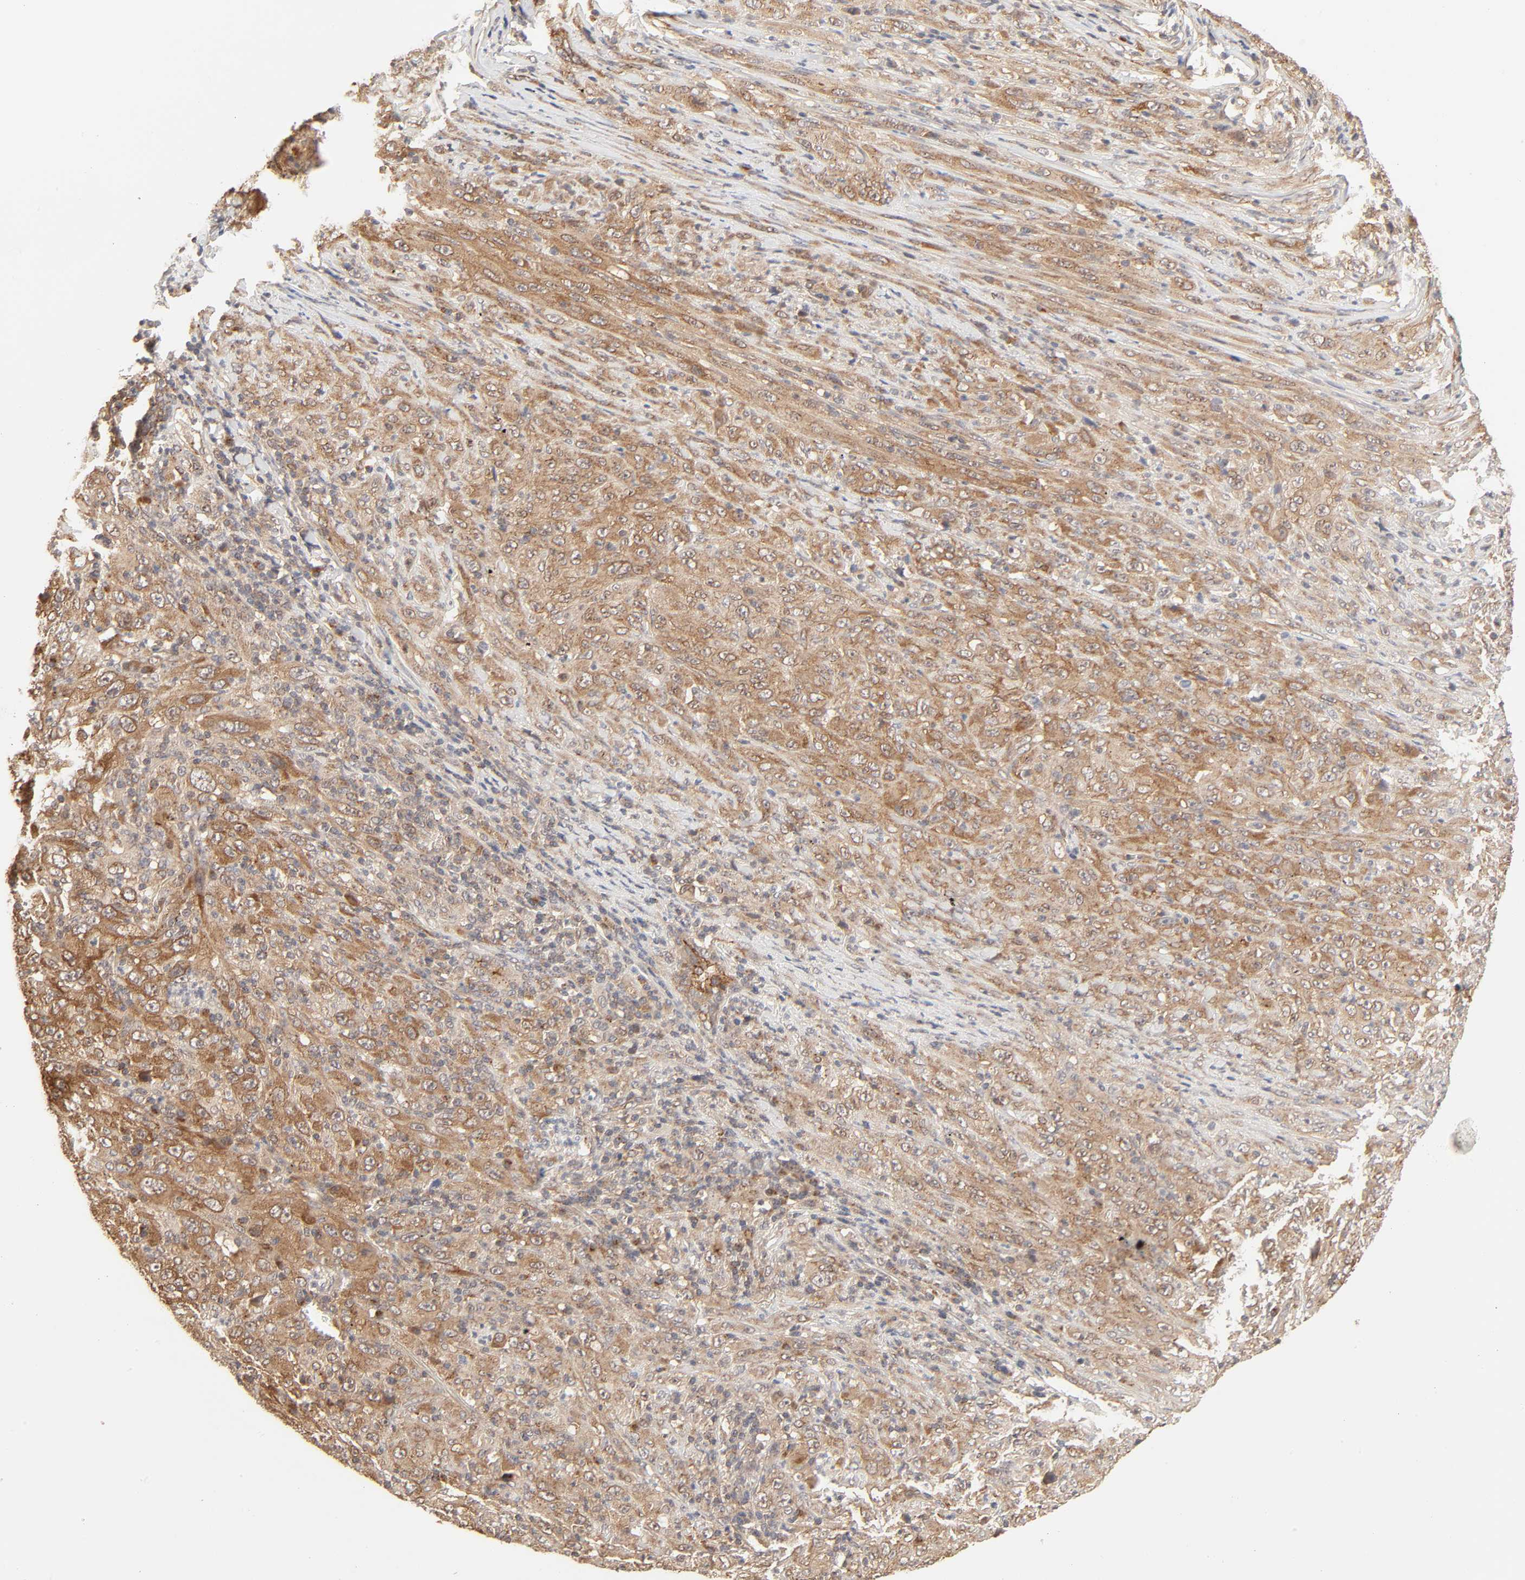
{"staining": {"intensity": "moderate", "quantity": ">75%", "location": "cytoplasmic/membranous"}, "tissue": "melanoma", "cell_type": "Tumor cells", "image_type": "cancer", "snomed": [{"axis": "morphology", "description": "Malignant melanoma, Metastatic site"}, {"axis": "topography", "description": "Skin"}], "caption": "A photomicrograph of melanoma stained for a protein demonstrates moderate cytoplasmic/membranous brown staining in tumor cells.", "gene": "EPS8", "patient": {"sex": "female", "age": 56}}